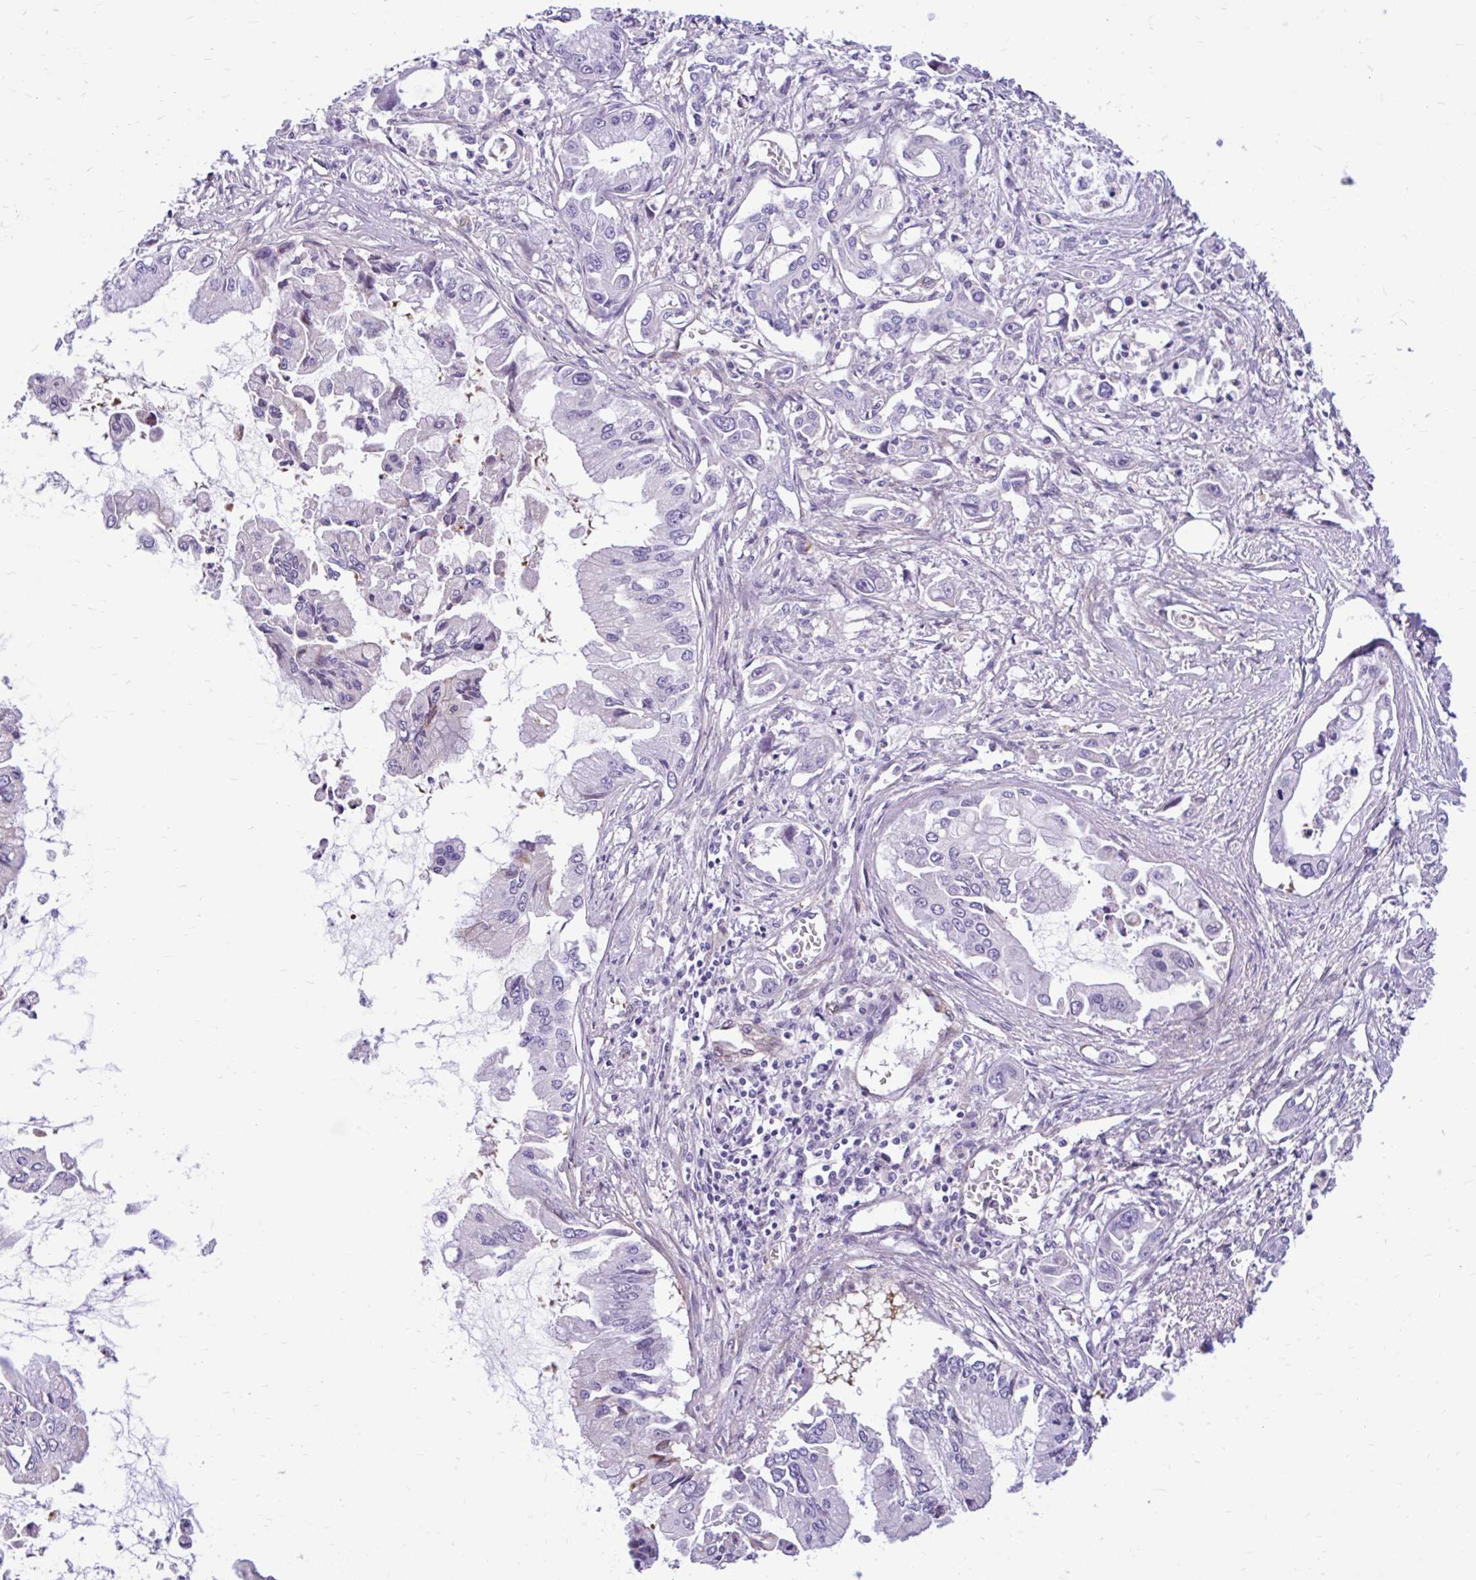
{"staining": {"intensity": "moderate", "quantity": "<25%", "location": "nuclear"}, "tissue": "pancreatic cancer", "cell_type": "Tumor cells", "image_type": "cancer", "snomed": [{"axis": "morphology", "description": "Adenocarcinoma, NOS"}, {"axis": "topography", "description": "Pancreas"}], "caption": "The histopathology image displays a brown stain indicating the presence of a protein in the nuclear of tumor cells in pancreatic adenocarcinoma. (IHC, brightfield microscopy, high magnification).", "gene": "ESPNL", "patient": {"sex": "male", "age": 84}}